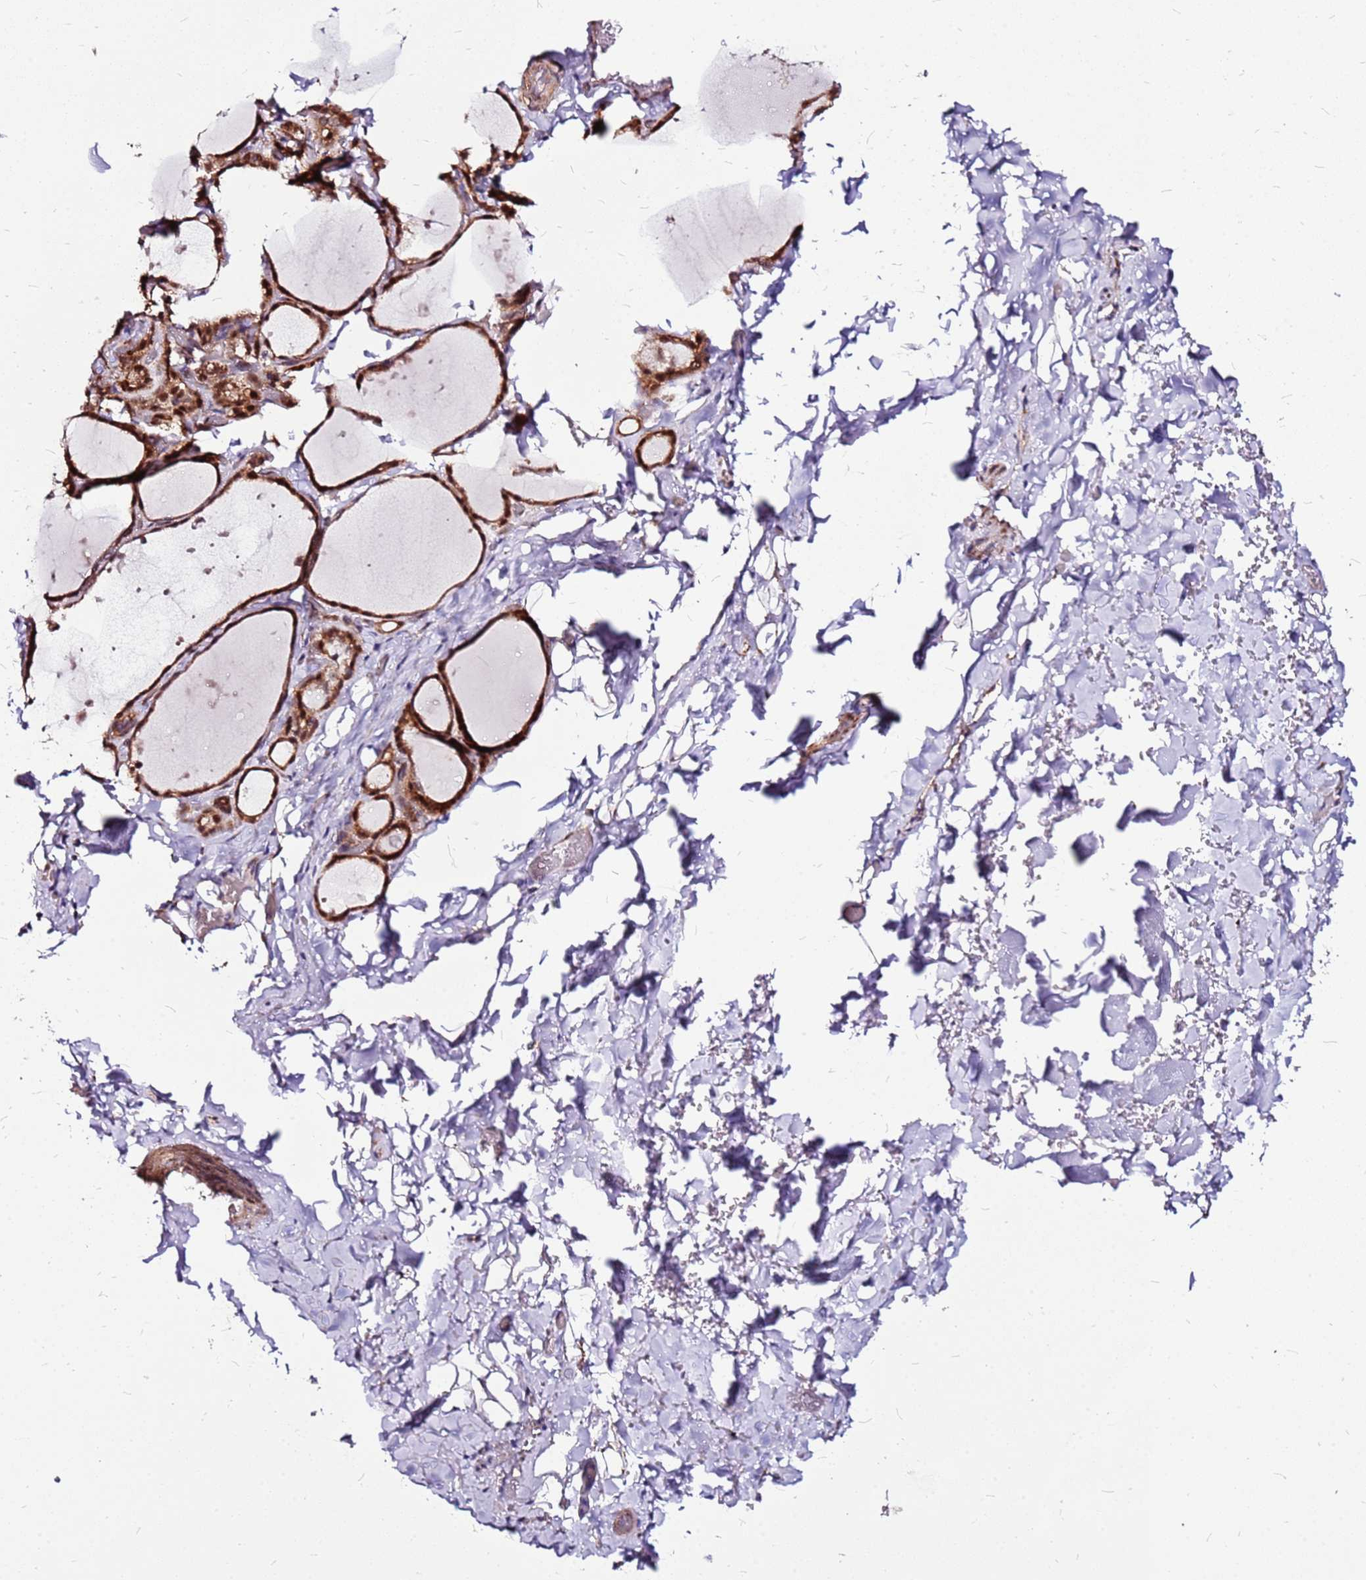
{"staining": {"intensity": "moderate", "quantity": ">75%", "location": "cytoplasmic/membranous,nuclear"}, "tissue": "thyroid gland", "cell_type": "Glandular cells", "image_type": "normal", "snomed": [{"axis": "morphology", "description": "Normal tissue, NOS"}, {"axis": "topography", "description": "Thyroid gland"}], "caption": "Protein expression analysis of benign human thyroid gland reveals moderate cytoplasmic/membranous,nuclear positivity in approximately >75% of glandular cells.", "gene": "OR51T1", "patient": {"sex": "female", "age": 44}}